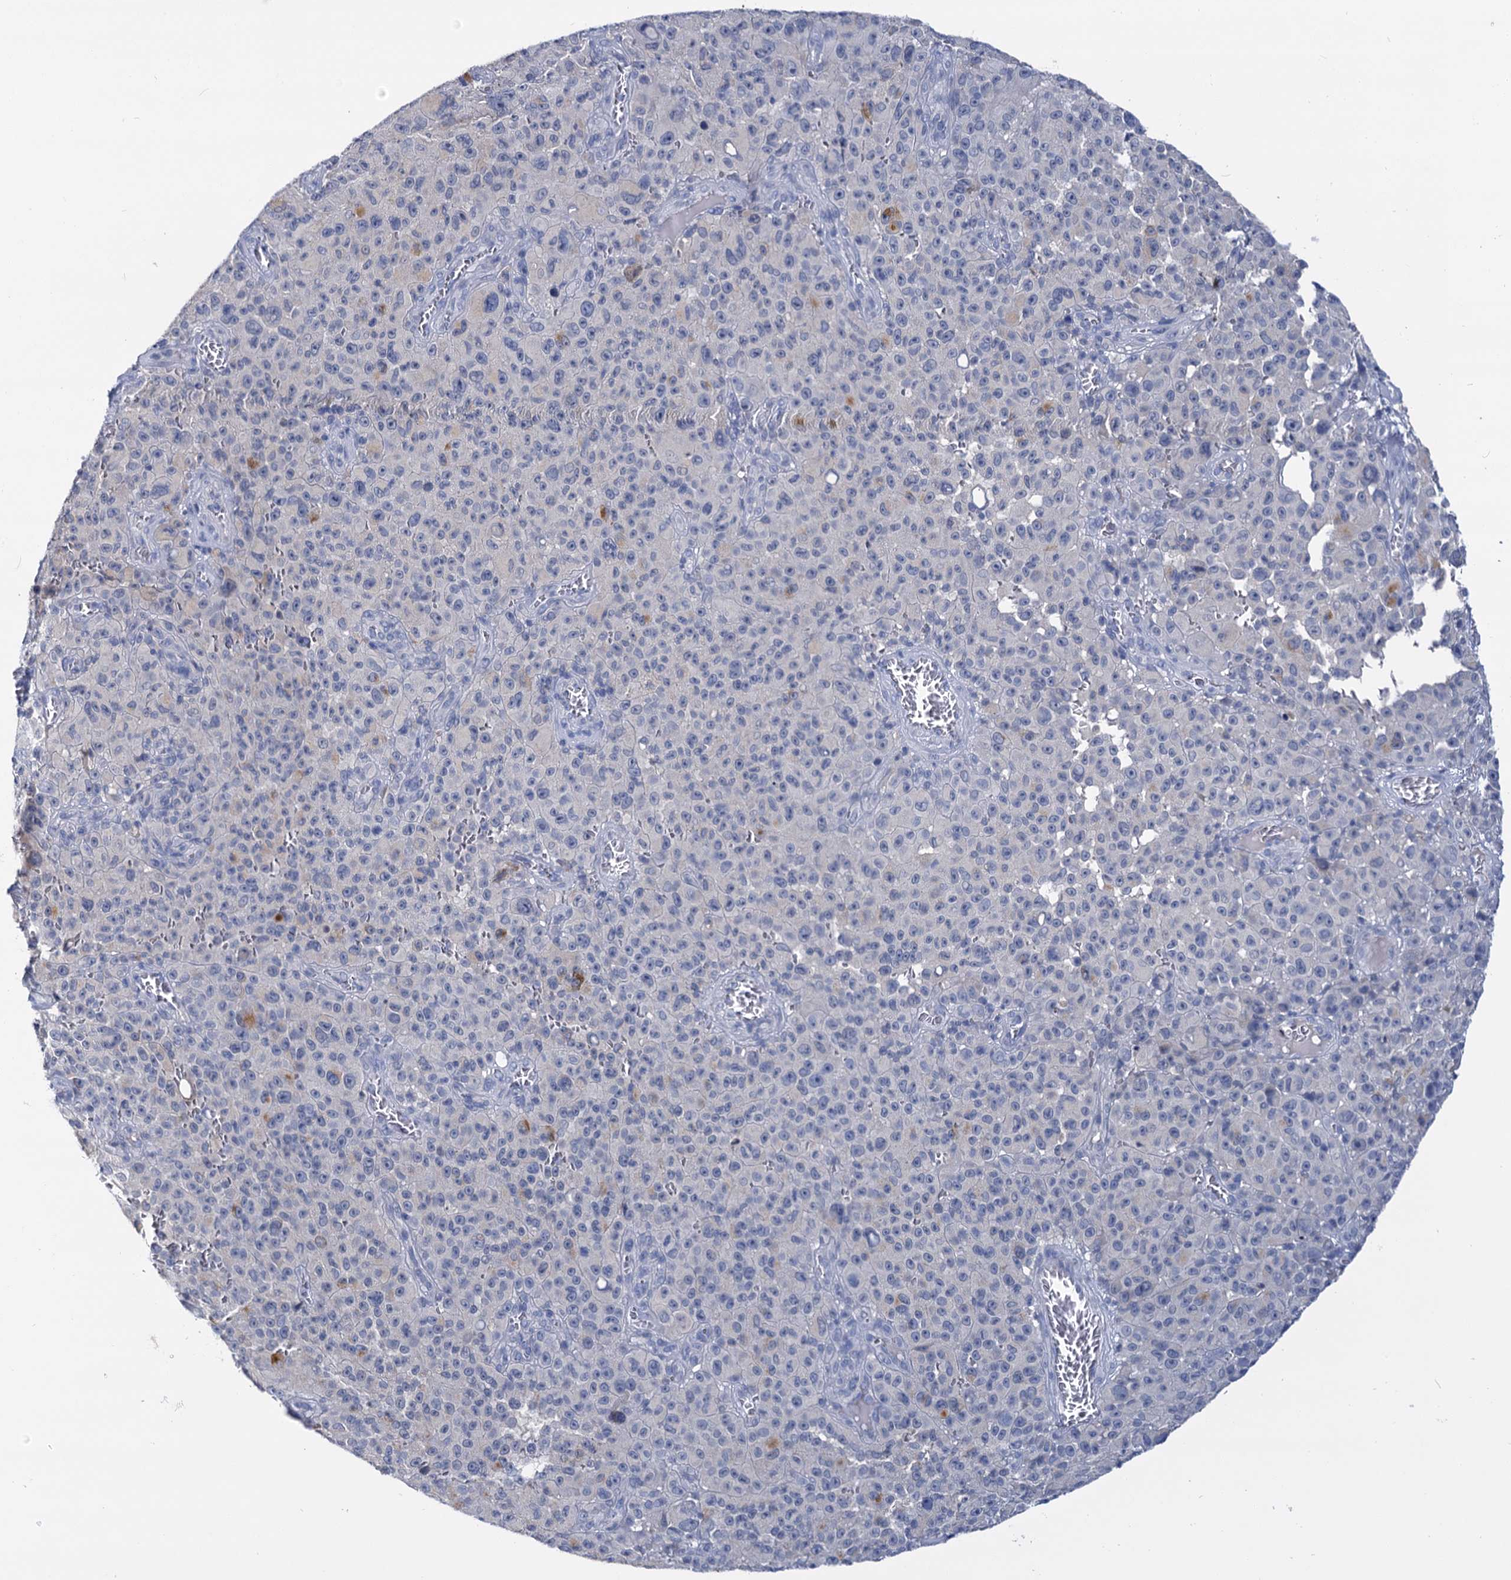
{"staining": {"intensity": "negative", "quantity": "none", "location": "none"}, "tissue": "melanoma", "cell_type": "Tumor cells", "image_type": "cancer", "snomed": [{"axis": "morphology", "description": "Malignant melanoma, NOS"}, {"axis": "topography", "description": "Skin"}], "caption": "The micrograph shows no staining of tumor cells in melanoma.", "gene": "ANKRD42", "patient": {"sex": "female", "age": 82}}